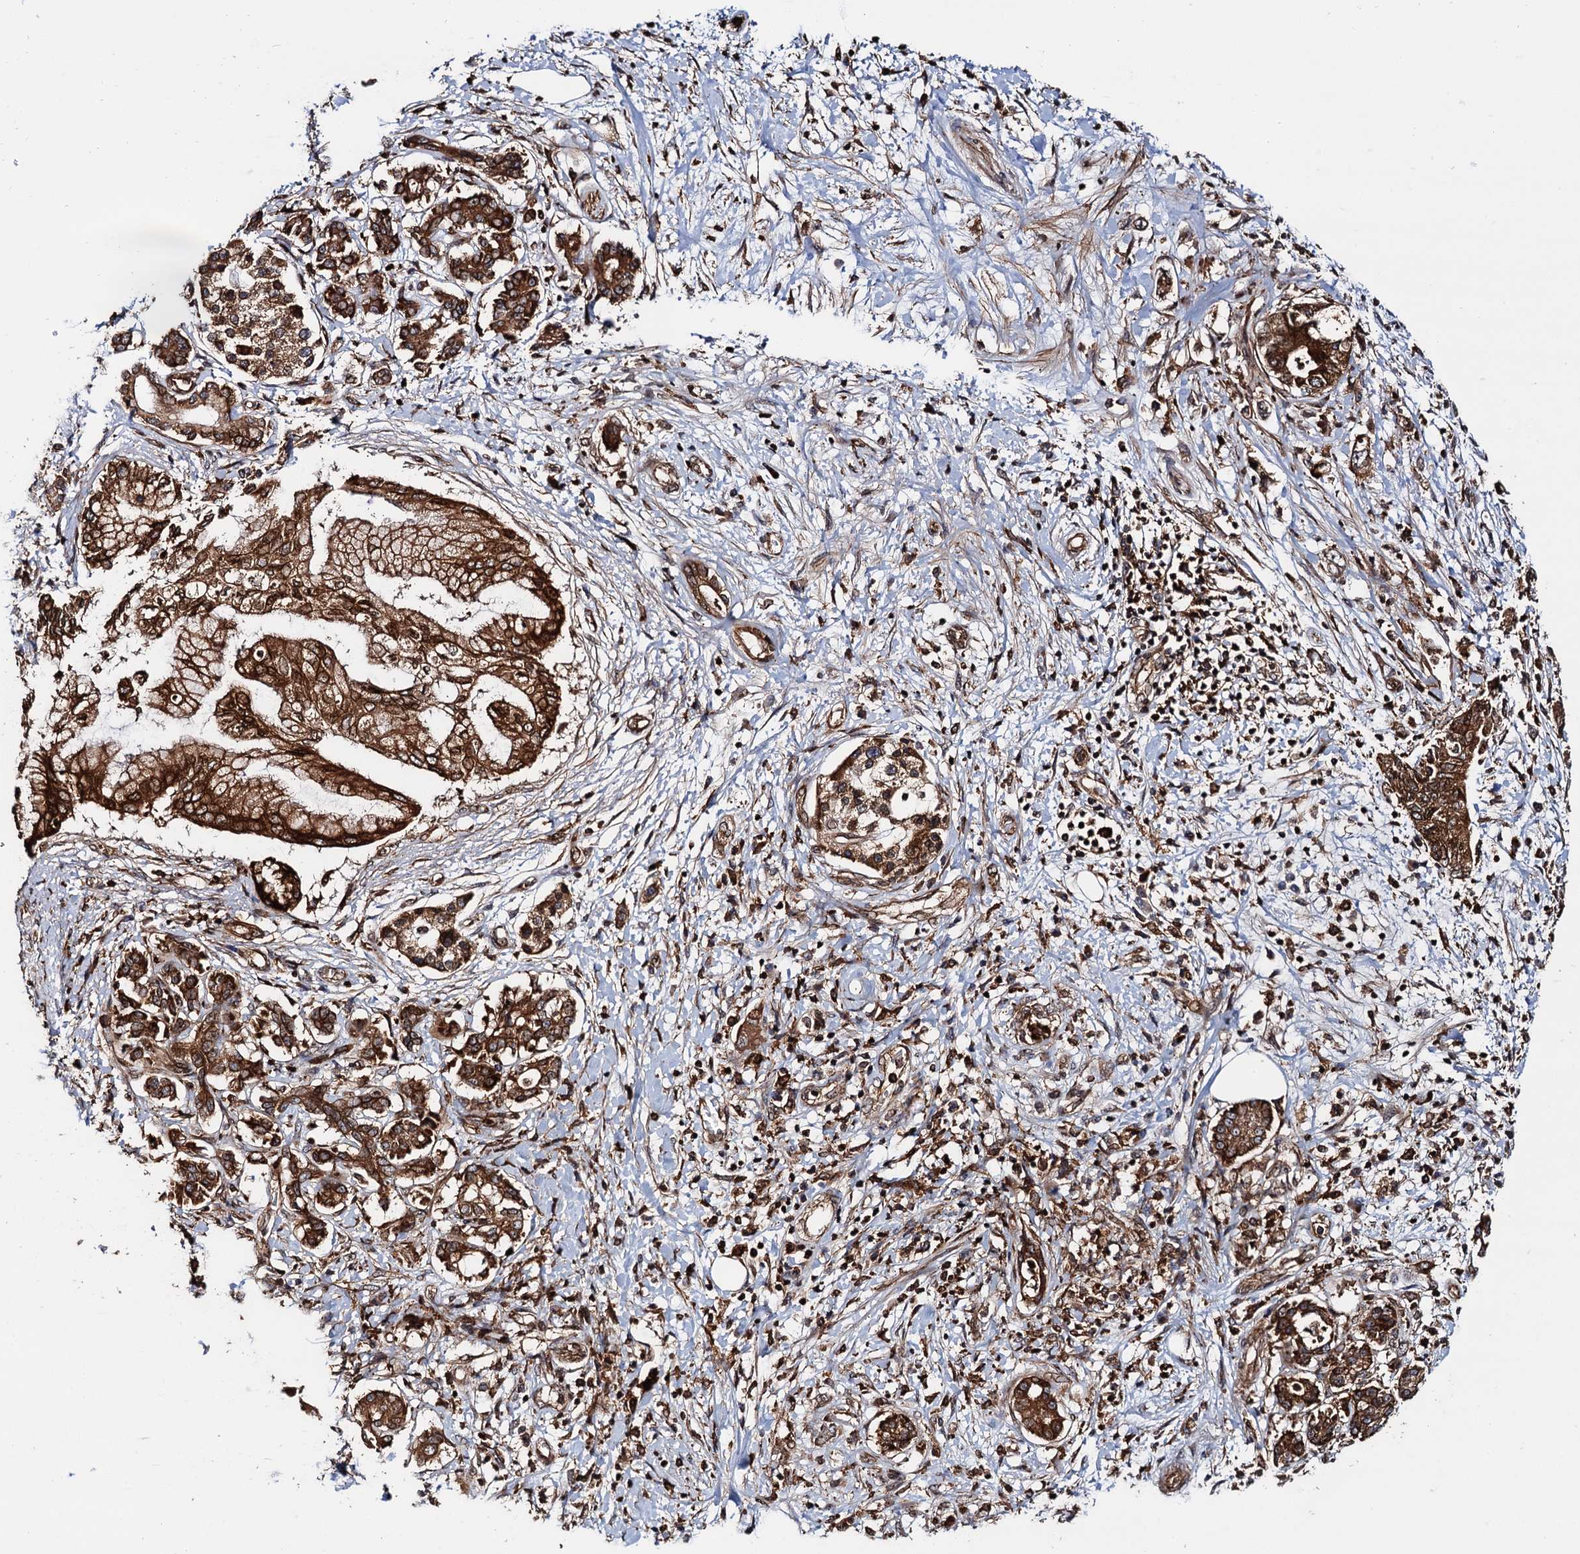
{"staining": {"intensity": "strong", "quantity": ">75%", "location": "cytoplasmic/membranous"}, "tissue": "pancreatic cancer", "cell_type": "Tumor cells", "image_type": "cancer", "snomed": [{"axis": "morphology", "description": "Adenocarcinoma, NOS"}, {"axis": "topography", "description": "Pancreas"}], "caption": "Human pancreatic adenocarcinoma stained with a brown dye demonstrates strong cytoplasmic/membranous positive positivity in about >75% of tumor cells.", "gene": "BORA", "patient": {"sex": "female", "age": 73}}